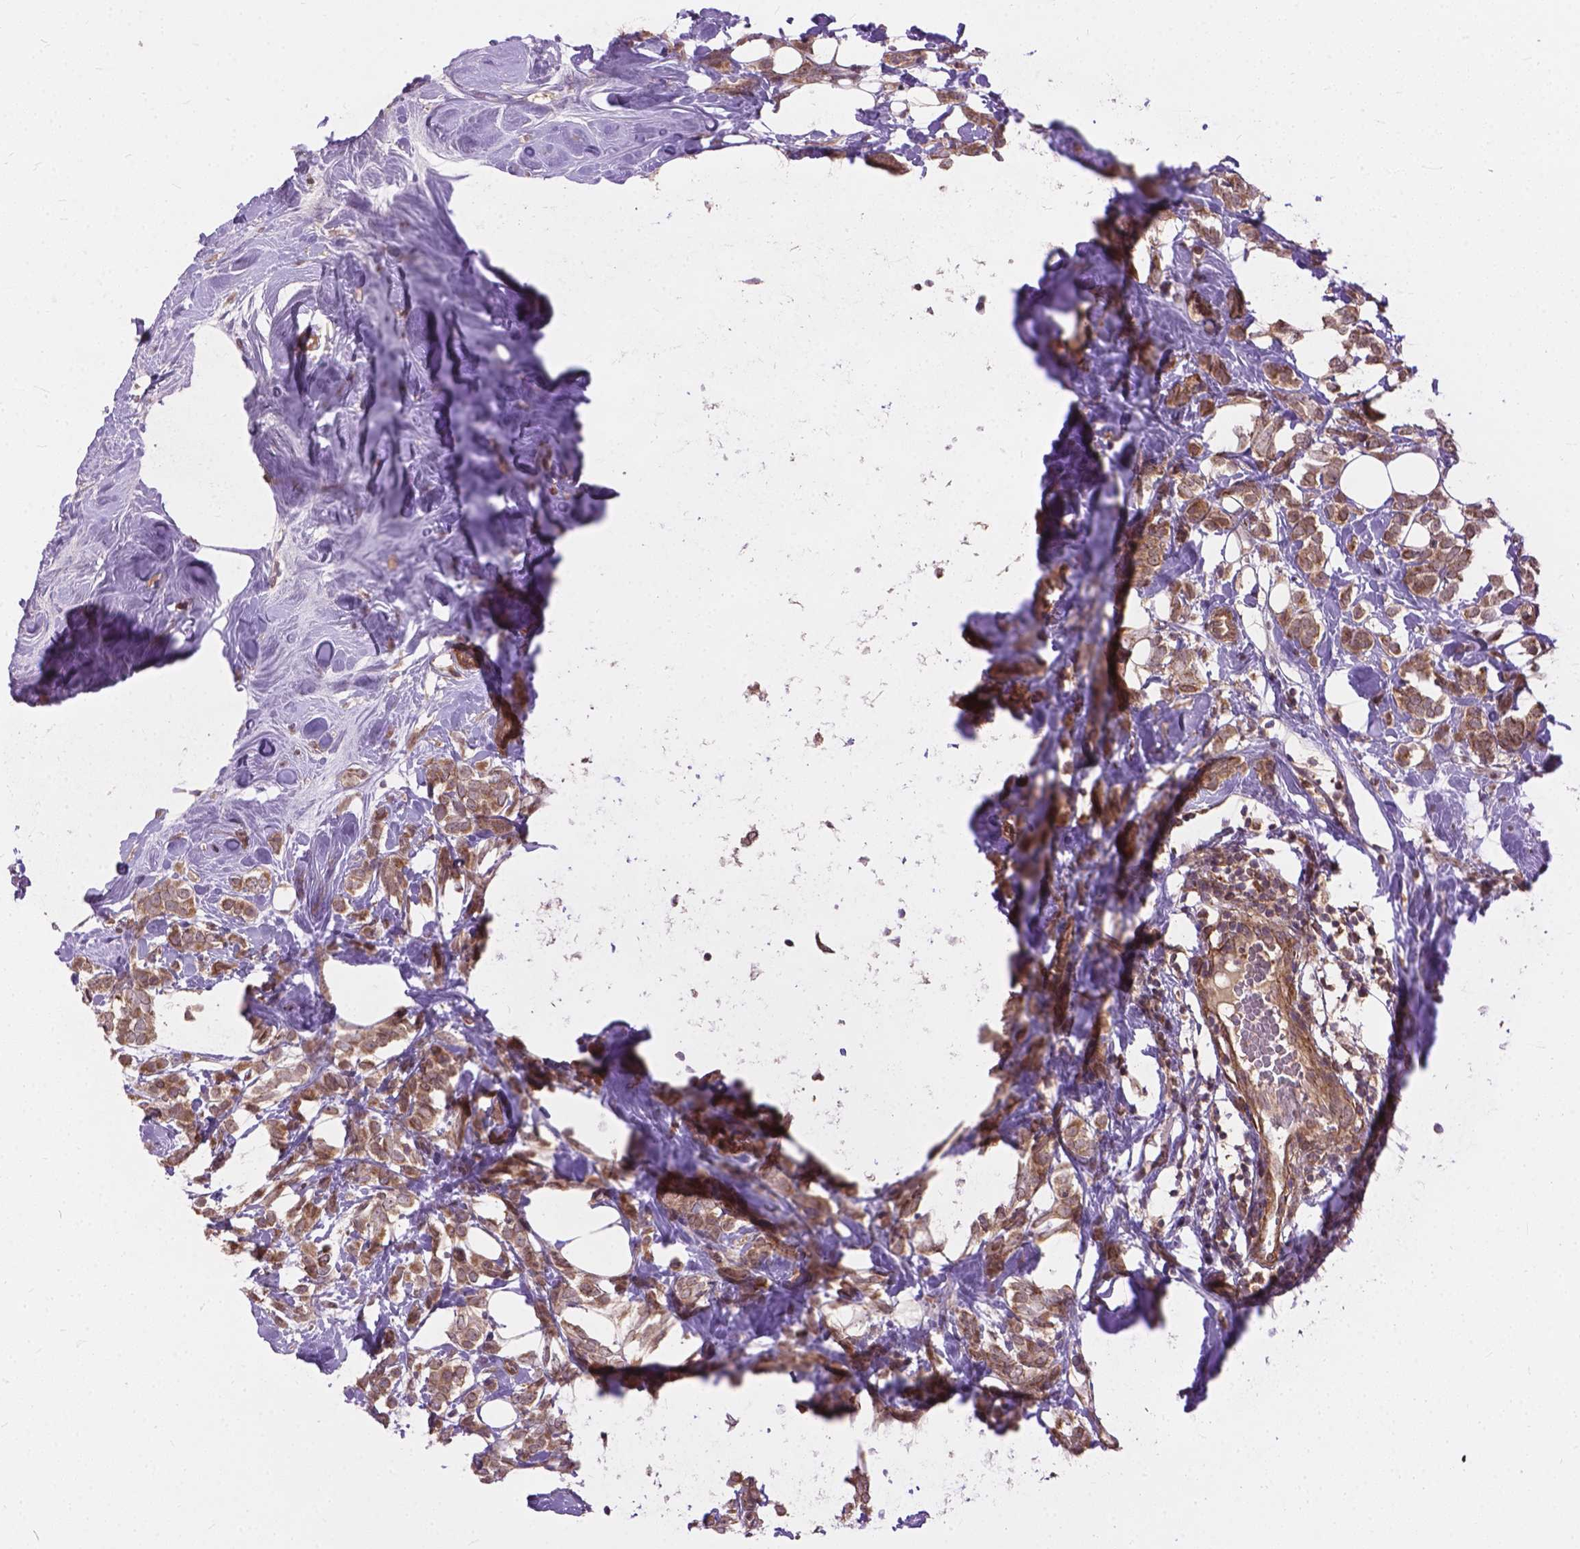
{"staining": {"intensity": "moderate", "quantity": ">75%", "location": "cytoplasmic/membranous"}, "tissue": "breast cancer", "cell_type": "Tumor cells", "image_type": "cancer", "snomed": [{"axis": "morphology", "description": "Lobular carcinoma"}, {"axis": "topography", "description": "Breast"}], "caption": "Immunohistochemical staining of lobular carcinoma (breast) shows medium levels of moderate cytoplasmic/membranous protein positivity in approximately >75% of tumor cells.", "gene": "ZNF616", "patient": {"sex": "female", "age": 49}}